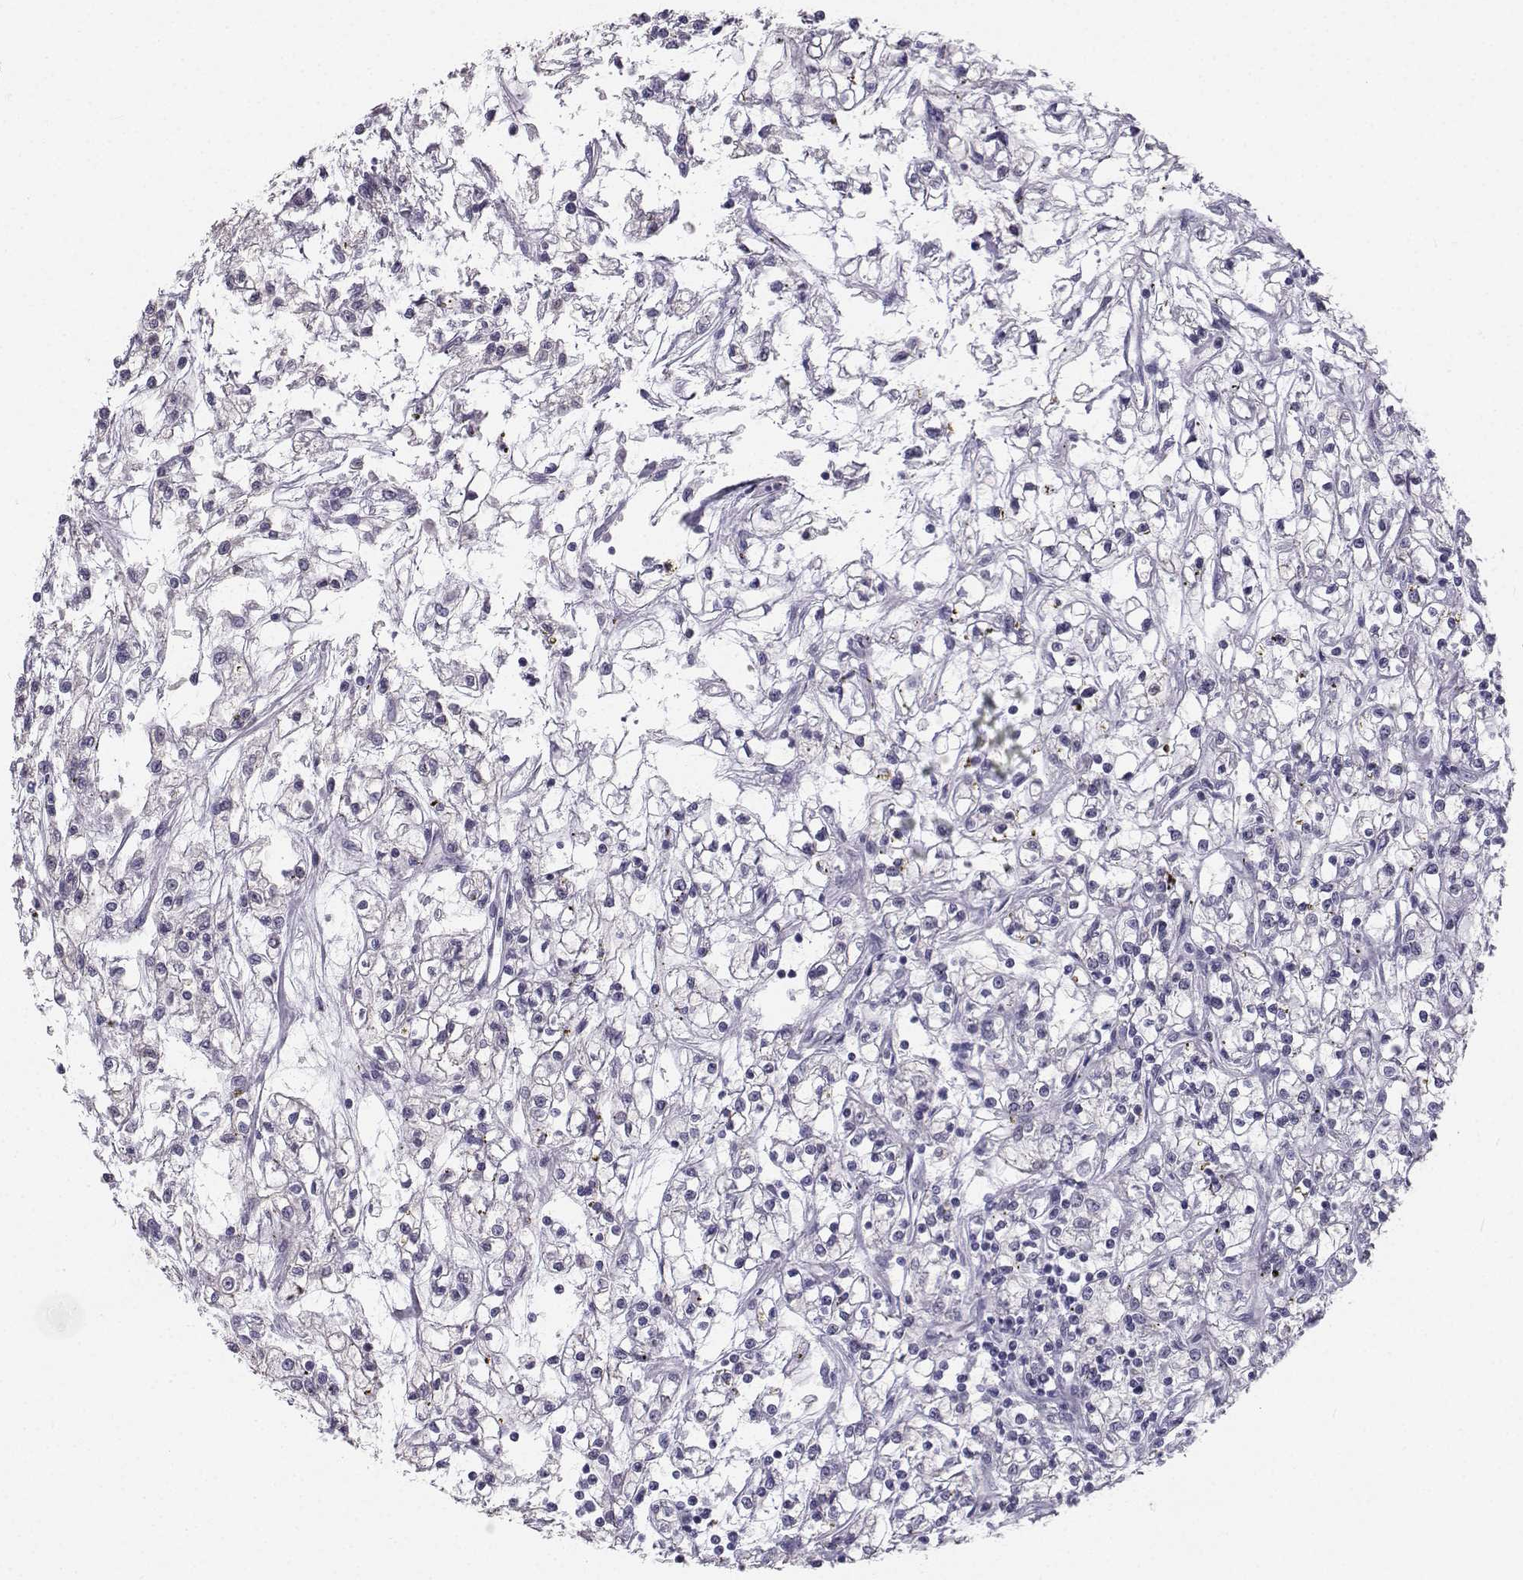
{"staining": {"intensity": "negative", "quantity": "none", "location": "none"}, "tissue": "renal cancer", "cell_type": "Tumor cells", "image_type": "cancer", "snomed": [{"axis": "morphology", "description": "Adenocarcinoma, NOS"}, {"axis": "topography", "description": "Kidney"}], "caption": "Tumor cells show no significant positivity in renal cancer (adenocarcinoma).", "gene": "SYCE1", "patient": {"sex": "female", "age": 59}}